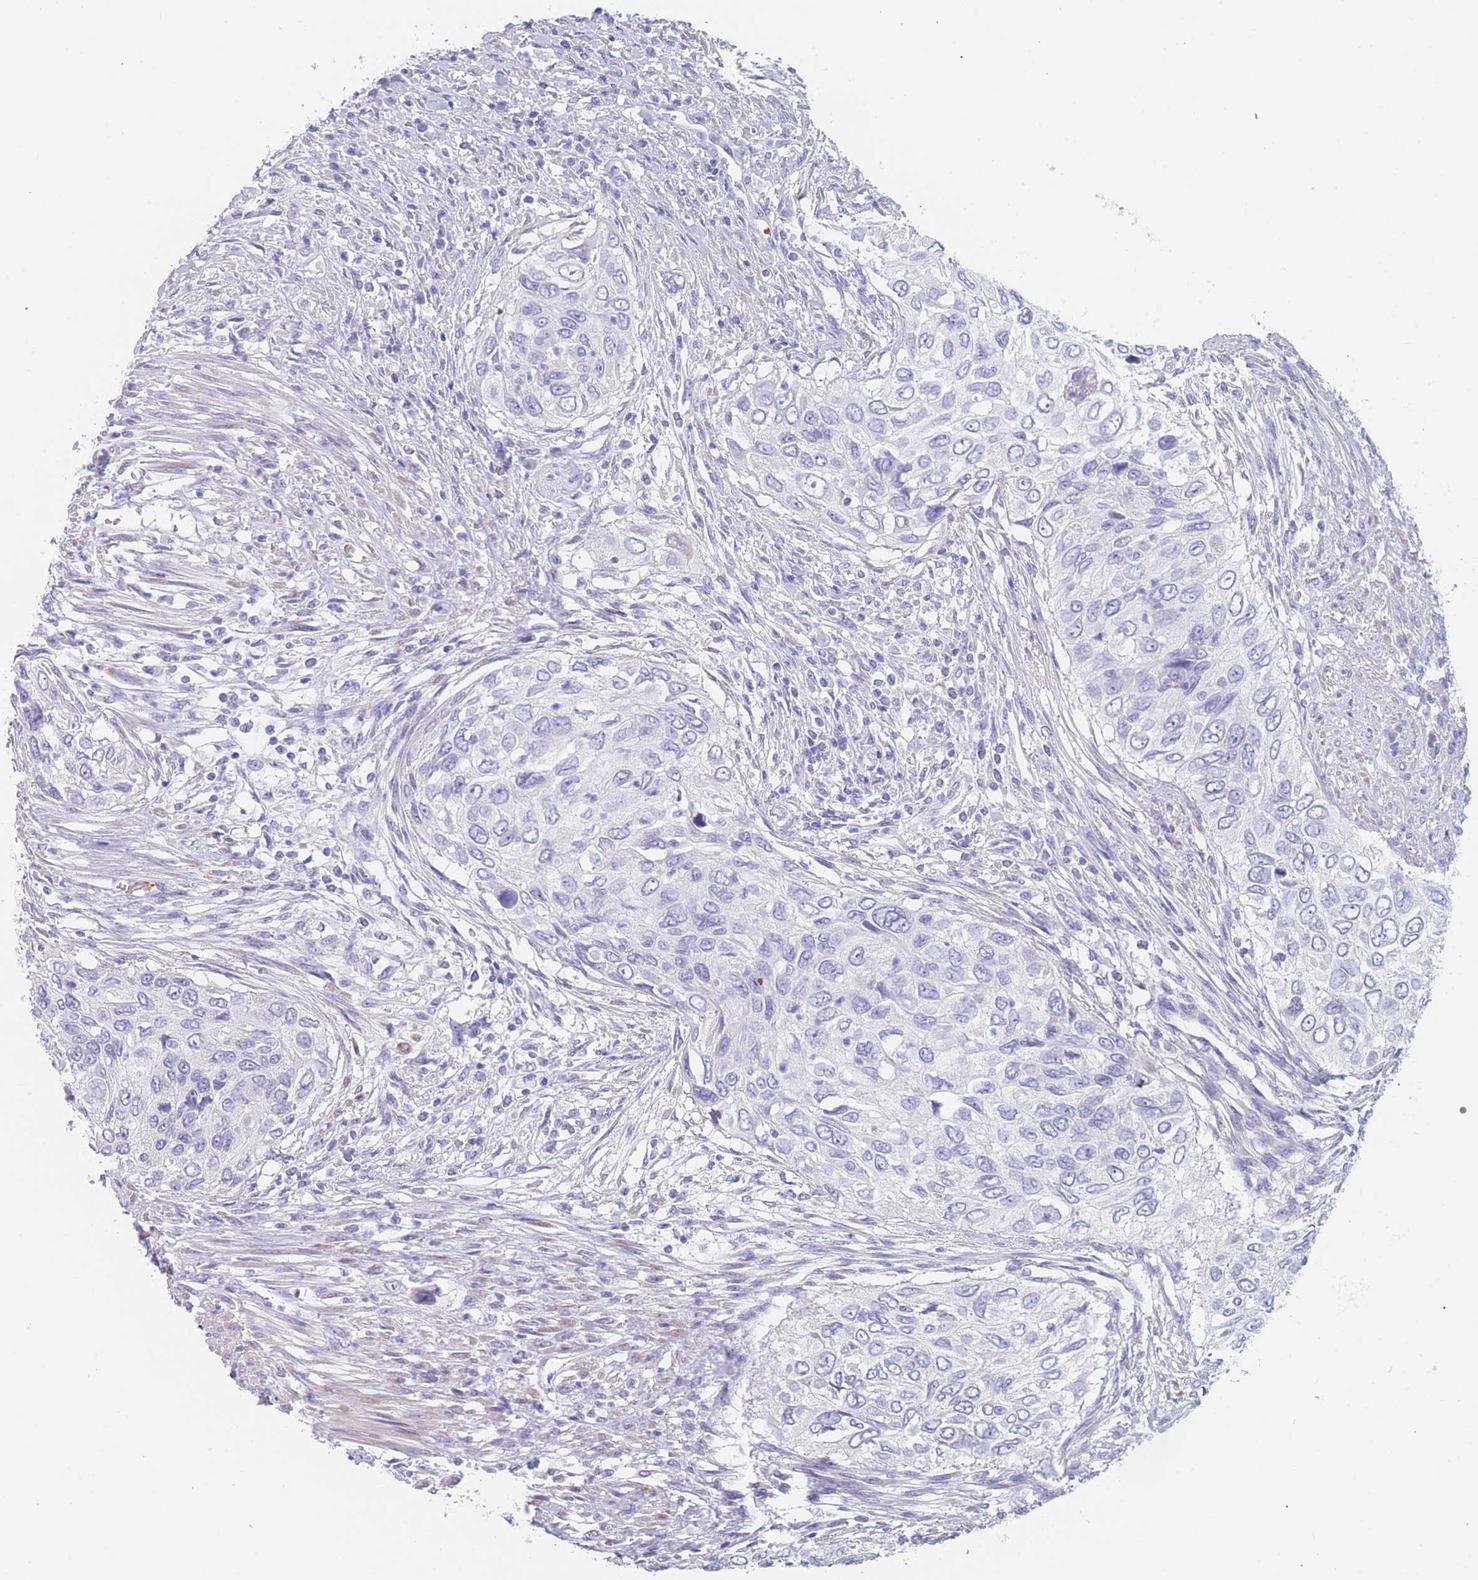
{"staining": {"intensity": "negative", "quantity": "none", "location": "none"}, "tissue": "urothelial cancer", "cell_type": "Tumor cells", "image_type": "cancer", "snomed": [{"axis": "morphology", "description": "Urothelial carcinoma, High grade"}, {"axis": "topography", "description": "Urinary bladder"}], "caption": "Micrograph shows no significant protein positivity in tumor cells of urothelial cancer. (DAB immunohistochemistry (IHC) visualized using brightfield microscopy, high magnification).", "gene": "OR5D16", "patient": {"sex": "female", "age": 60}}